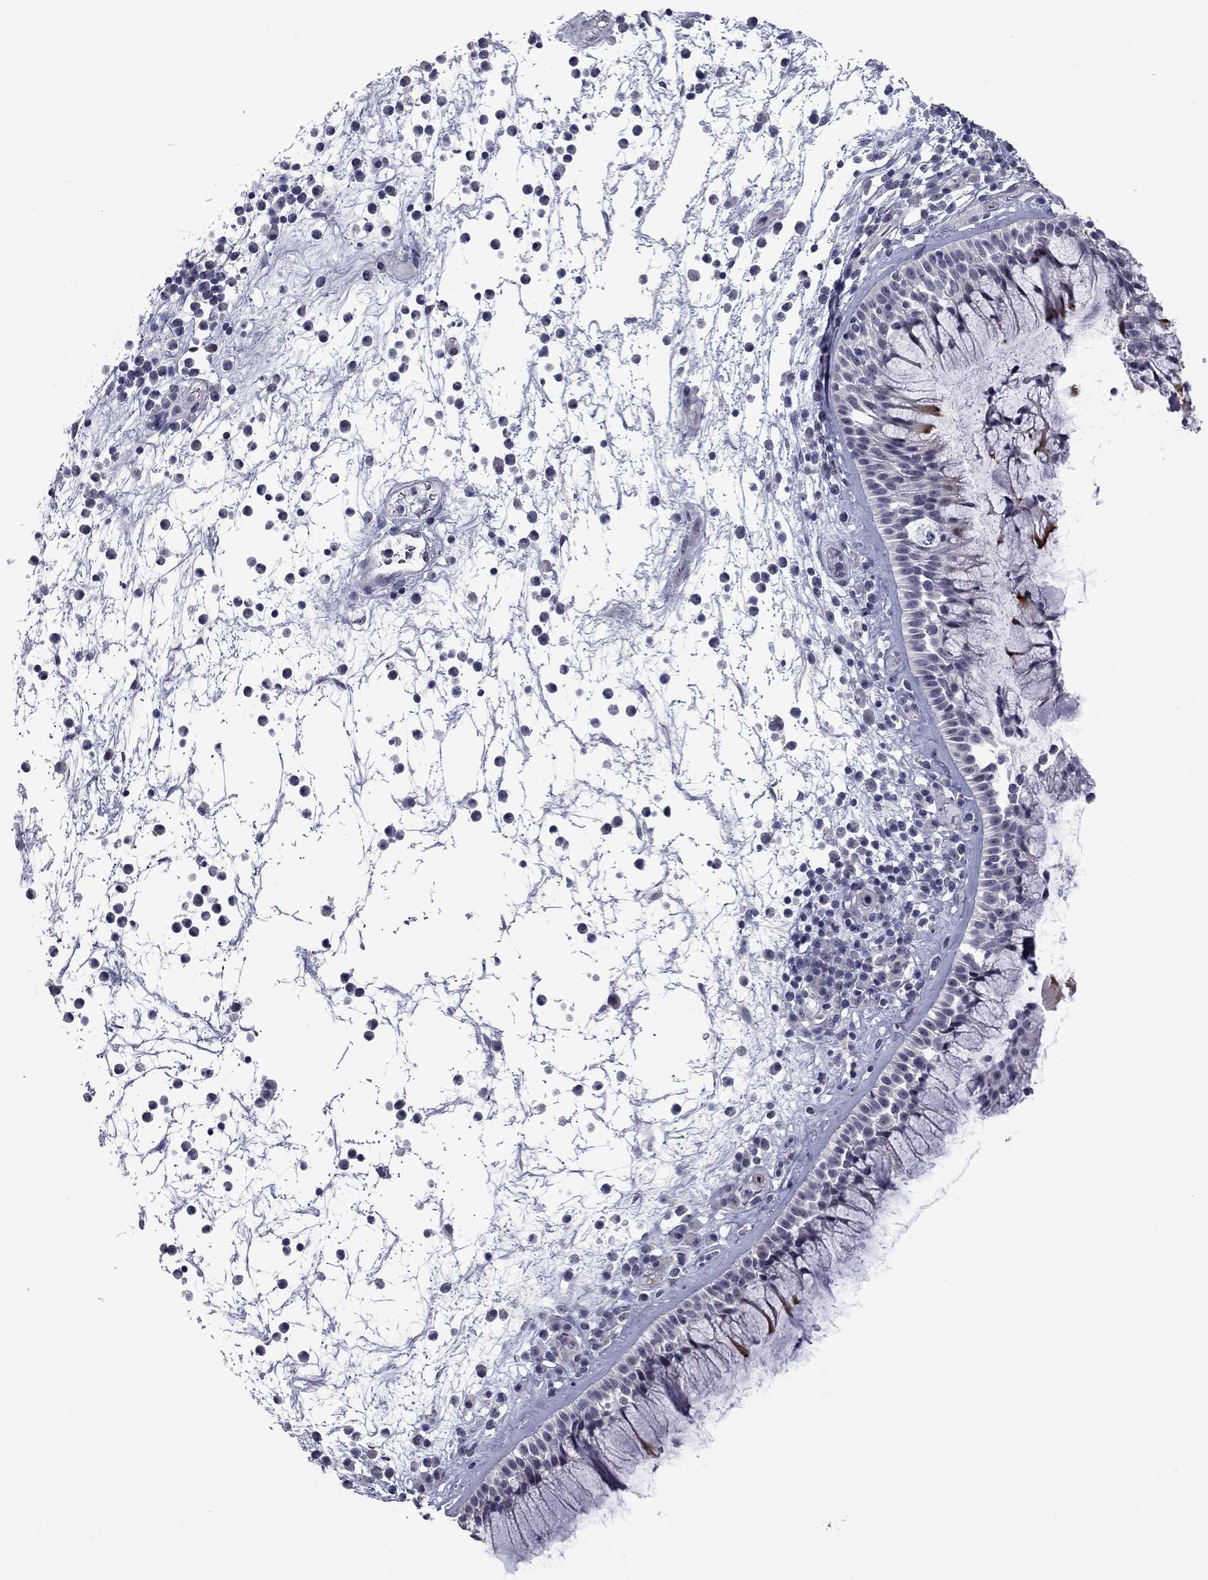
{"staining": {"intensity": "strong", "quantity": "<25%", "location": "cytoplasmic/membranous"}, "tissue": "nasopharynx", "cell_type": "Respiratory epithelial cells", "image_type": "normal", "snomed": [{"axis": "morphology", "description": "Normal tissue, NOS"}, {"axis": "topography", "description": "Nasopharynx"}], "caption": "A brown stain labels strong cytoplasmic/membranous staining of a protein in respiratory epithelial cells of benign human nasopharynx.", "gene": "GSG1L", "patient": {"sex": "male", "age": 77}}